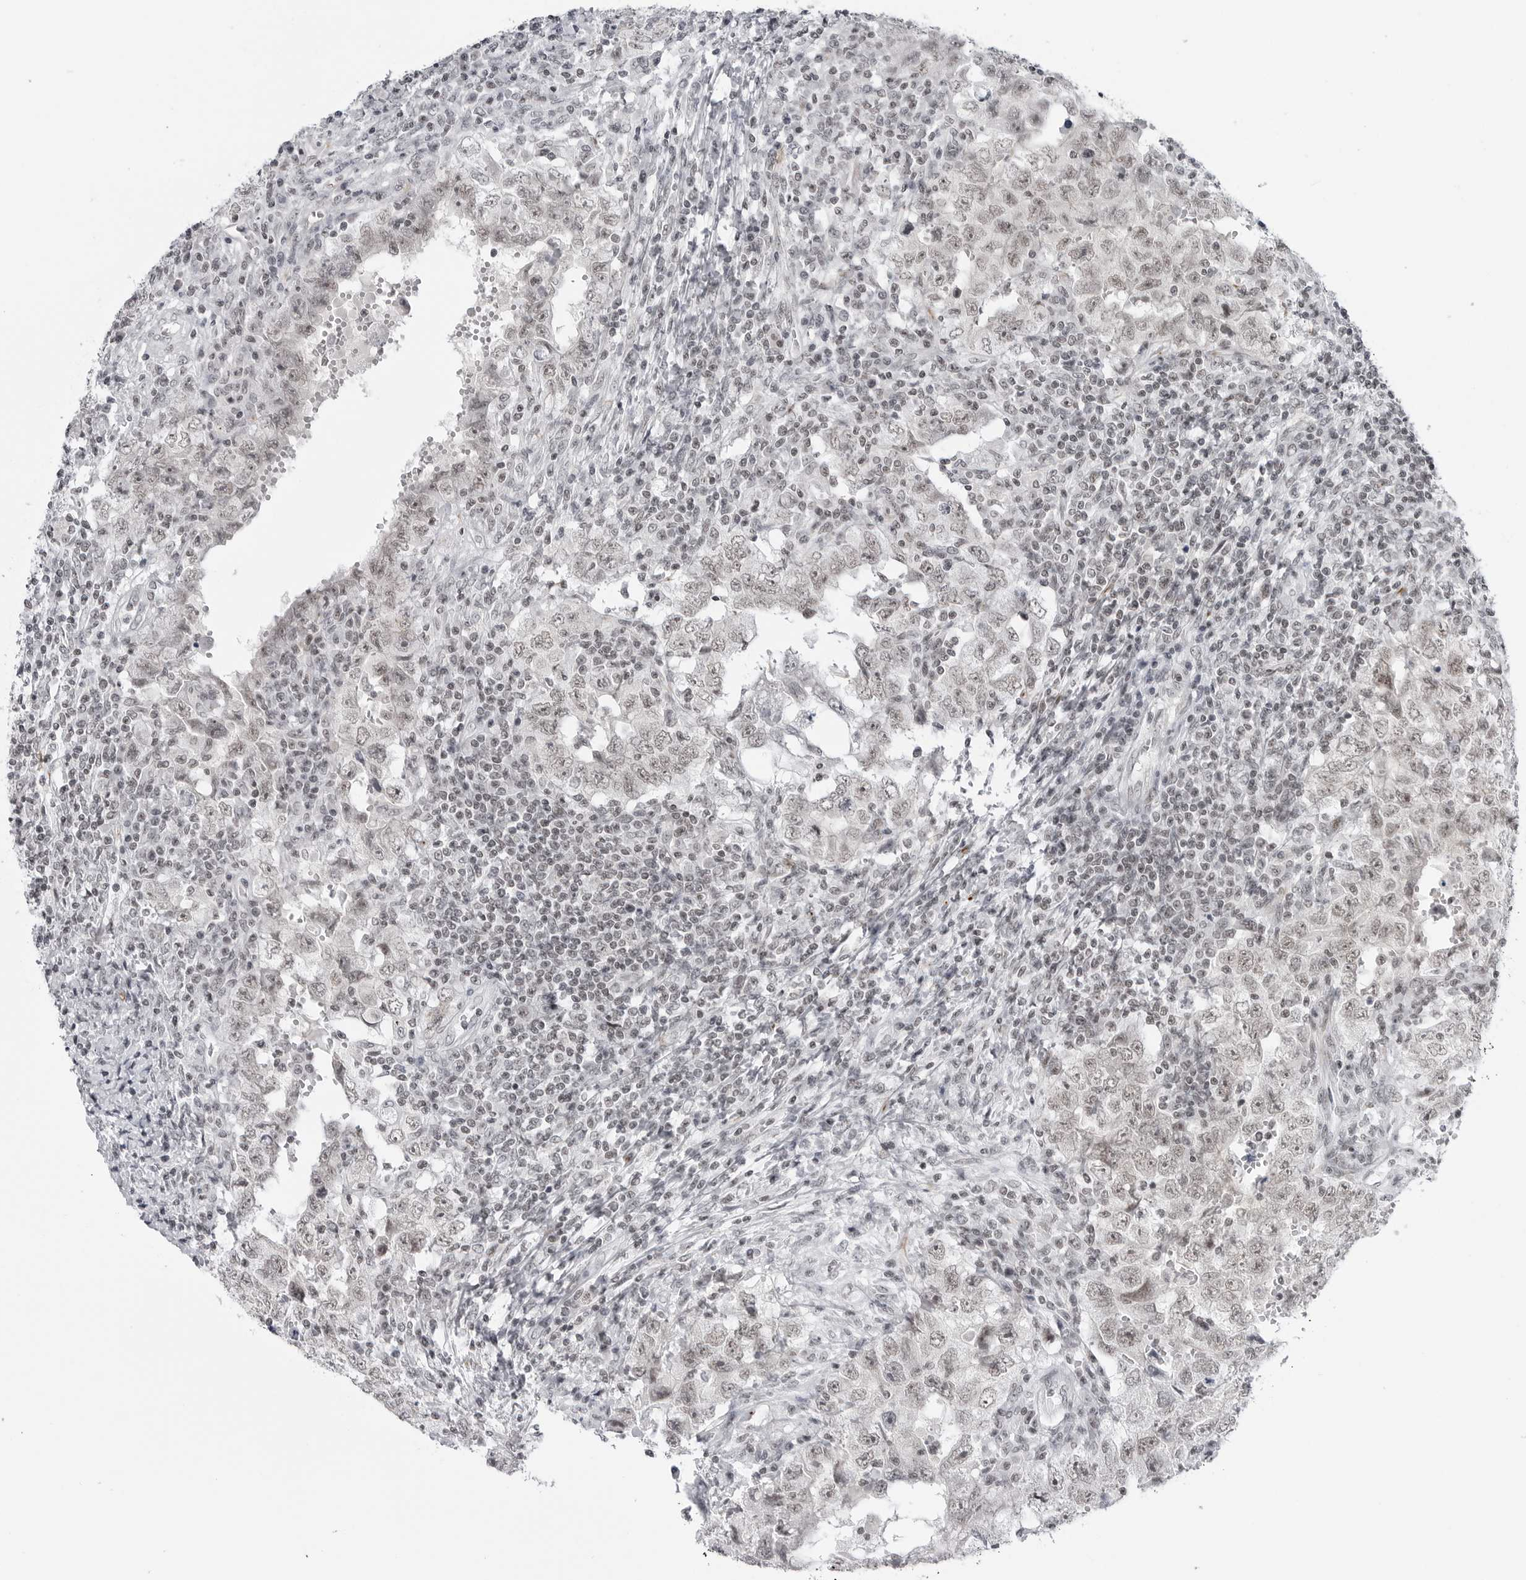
{"staining": {"intensity": "weak", "quantity": "25%-75%", "location": "nuclear"}, "tissue": "testis cancer", "cell_type": "Tumor cells", "image_type": "cancer", "snomed": [{"axis": "morphology", "description": "Carcinoma, Embryonal, NOS"}, {"axis": "topography", "description": "Testis"}], "caption": "Immunohistochemistry (IHC) (DAB (3,3'-diaminobenzidine)) staining of human embryonal carcinoma (testis) exhibits weak nuclear protein expression in approximately 25%-75% of tumor cells.", "gene": "TRIM66", "patient": {"sex": "male", "age": 26}}